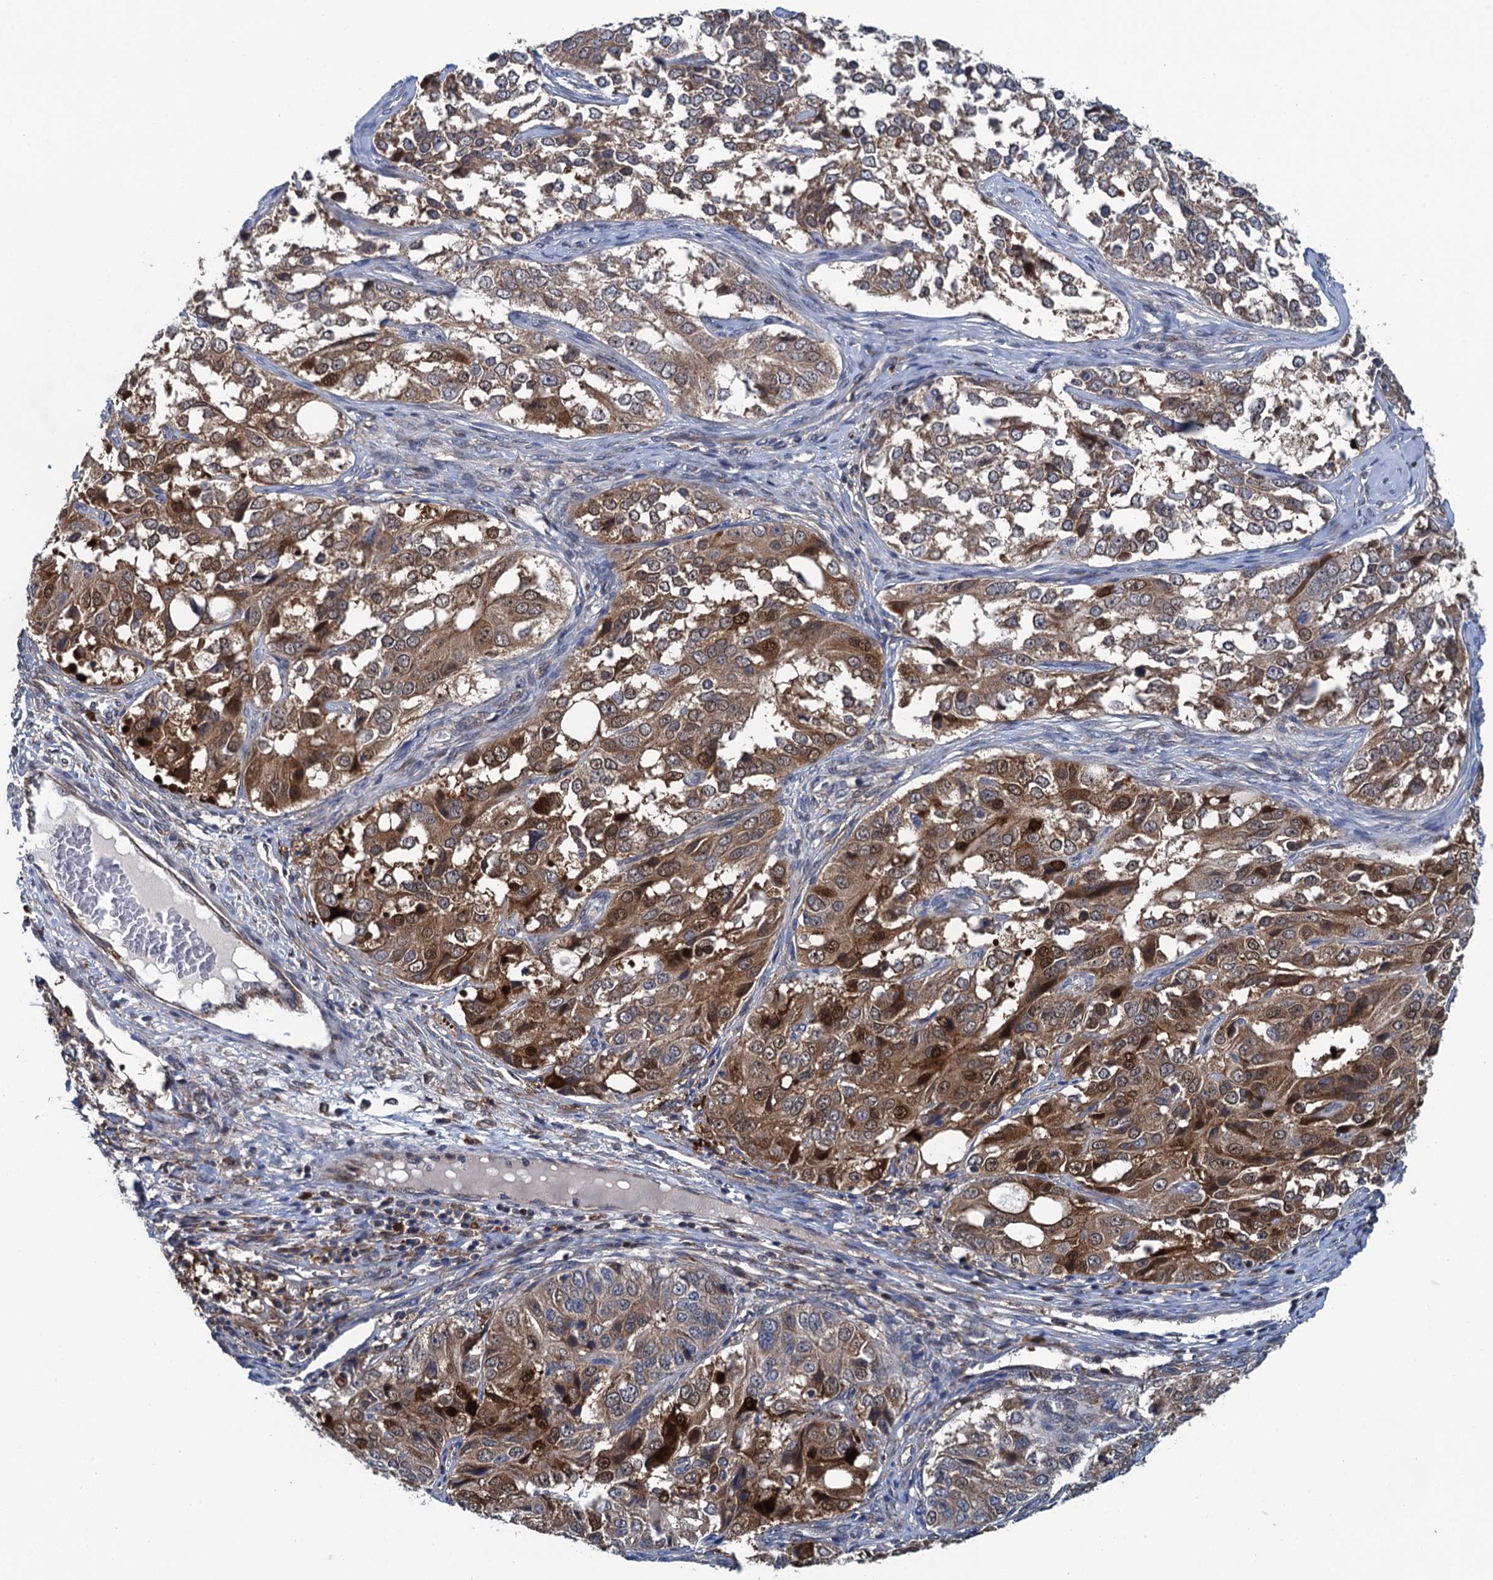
{"staining": {"intensity": "moderate", "quantity": ">75%", "location": "cytoplasmic/membranous,nuclear"}, "tissue": "ovarian cancer", "cell_type": "Tumor cells", "image_type": "cancer", "snomed": [{"axis": "morphology", "description": "Carcinoma, endometroid"}, {"axis": "topography", "description": "Ovary"}], "caption": "Immunohistochemistry (IHC) image of neoplastic tissue: human ovarian endometroid carcinoma stained using immunohistochemistry (IHC) demonstrates medium levels of moderate protein expression localized specifically in the cytoplasmic/membranous and nuclear of tumor cells, appearing as a cytoplasmic/membranous and nuclear brown color.", "gene": "CNTN5", "patient": {"sex": "female", "age": 51}}